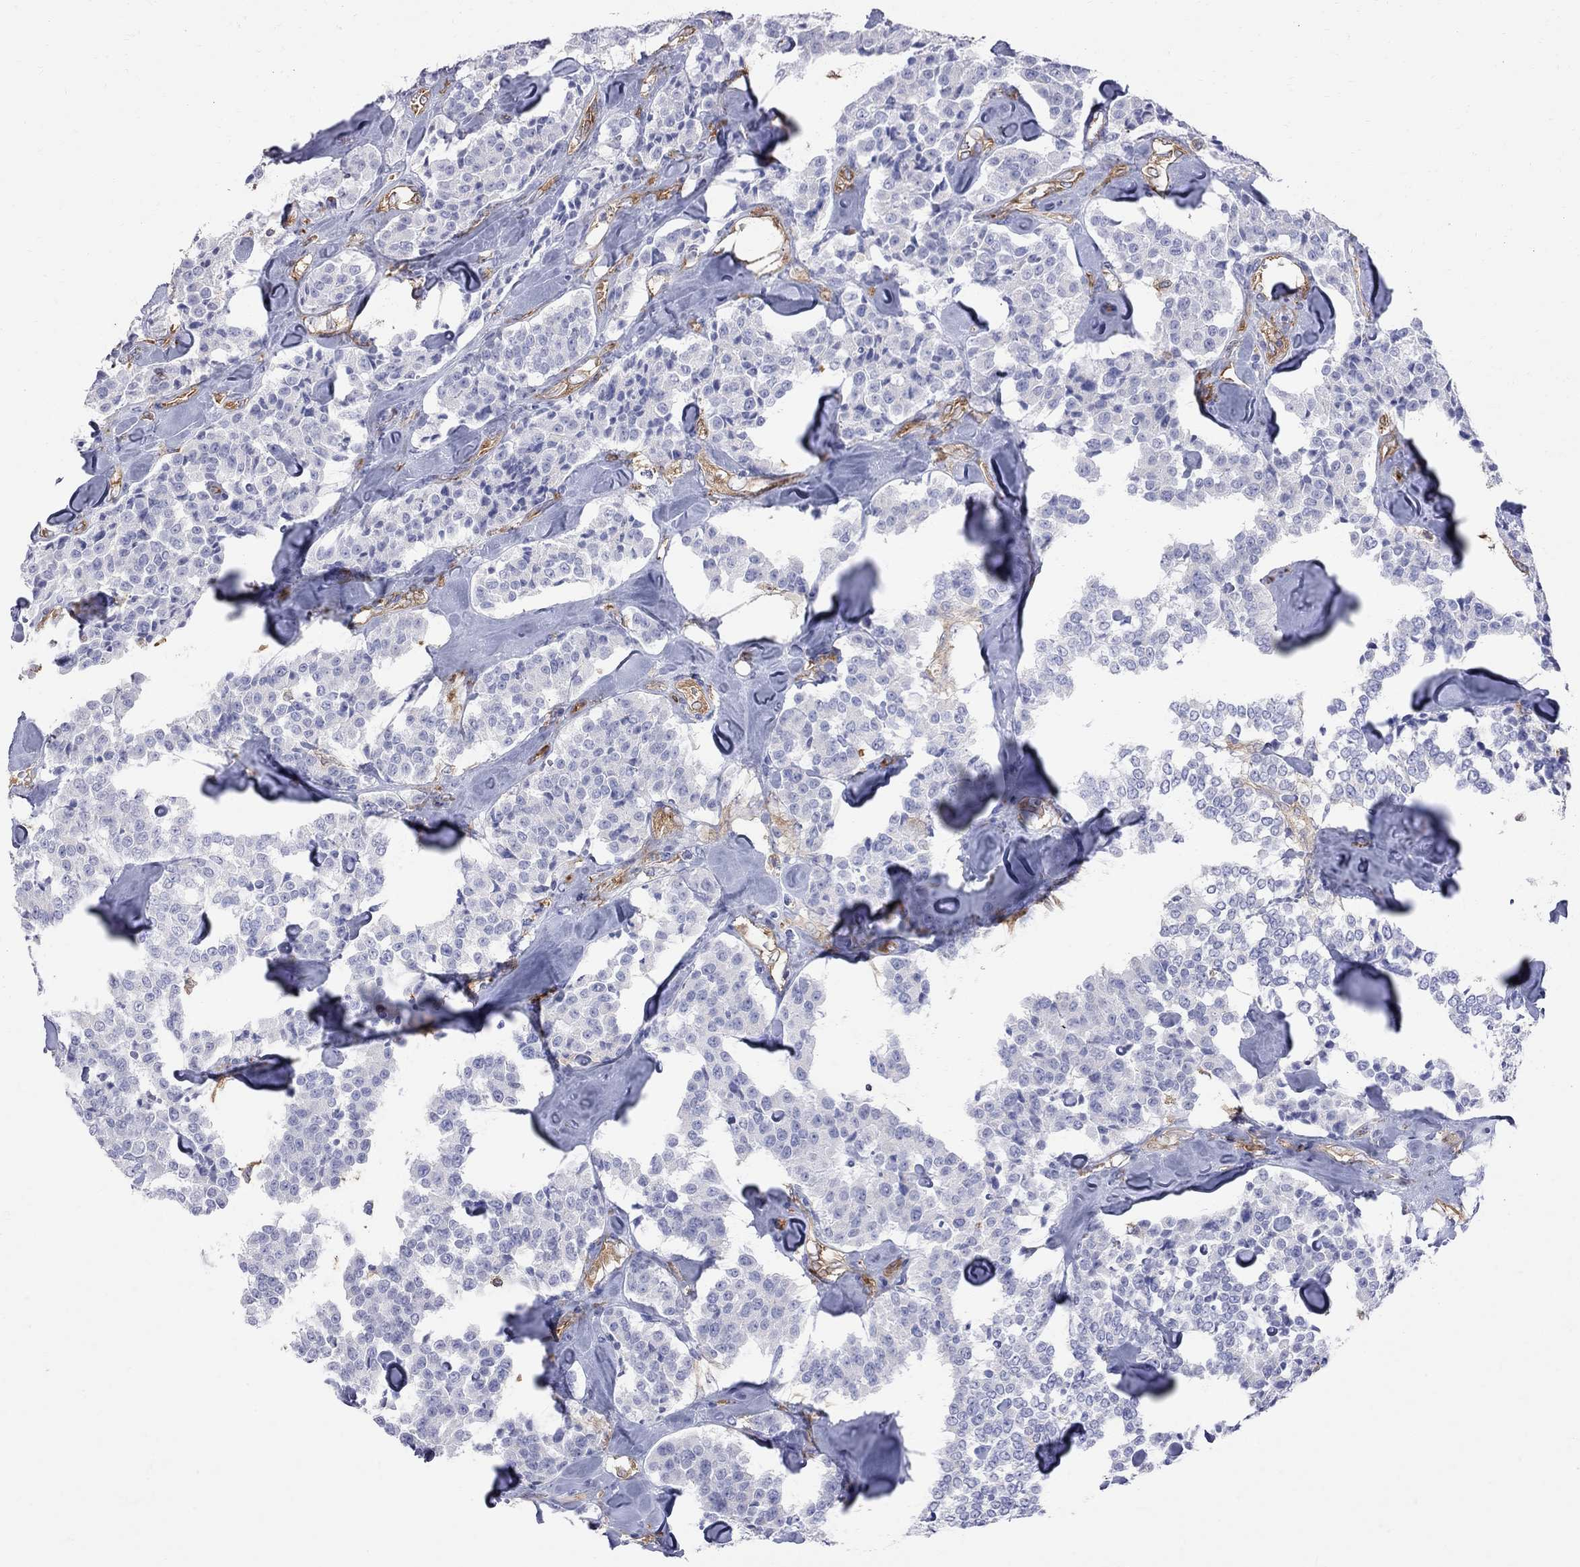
{"staining": {"intensity": "negative", "quantity": "none", "location": "none"}, "tissue": "carcinoid", "cell_type": "Tumor cells", "image_type": "cancer", "snomed": [{"axis": "morphology", "description": "Carcinoid, malignant, NOS"}, {"axis": "topography", "description": "Pancreas"}], "caption": "There is no significant positivity in tumor cells of carcinoid.", "gene": "ABI3", "patient": {"sex": "male", "age": 41}}